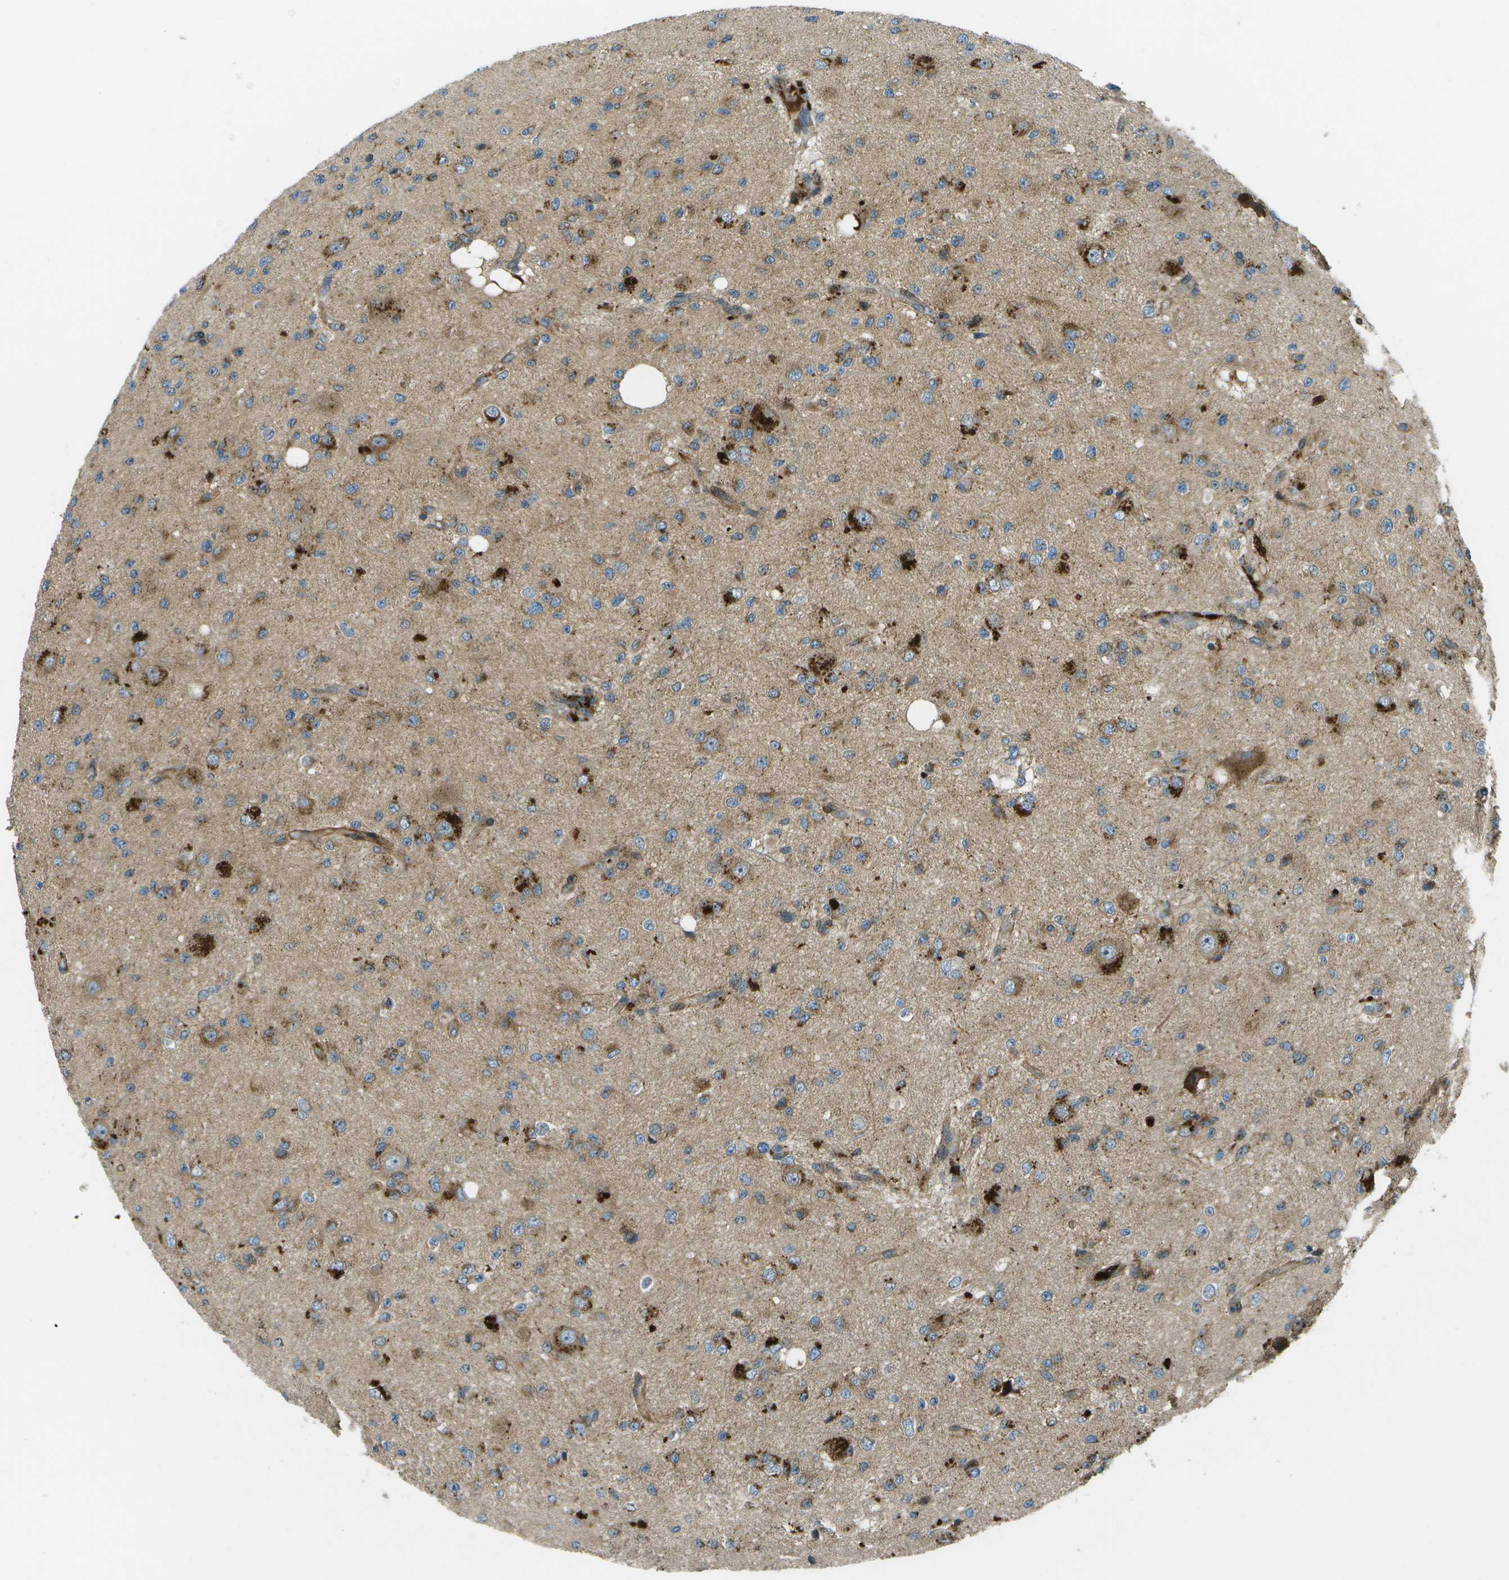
{"staining": {"intensity": "moderate", "quantity": "25%-75%", "location": "cytoplasmic/membranous"}, "tissue": "glioma", "cell_type": "Tumor cells", "image_type": "cancer", "snomed": [{"axis": "morphology", "description": "Glioma, malignant, High grade"}, {"axis": "topography", "description": "pancreas cauda"}], "caption": "The immunohistochemical stain labels moderate cytoplasmic/membranous expression in tumor cells of glioma tissue. The protein is shown in brown color, while the nuclei are stained blue.", "gene": "PXYLP1", "patient": {"sex": "male", "age": 60}}